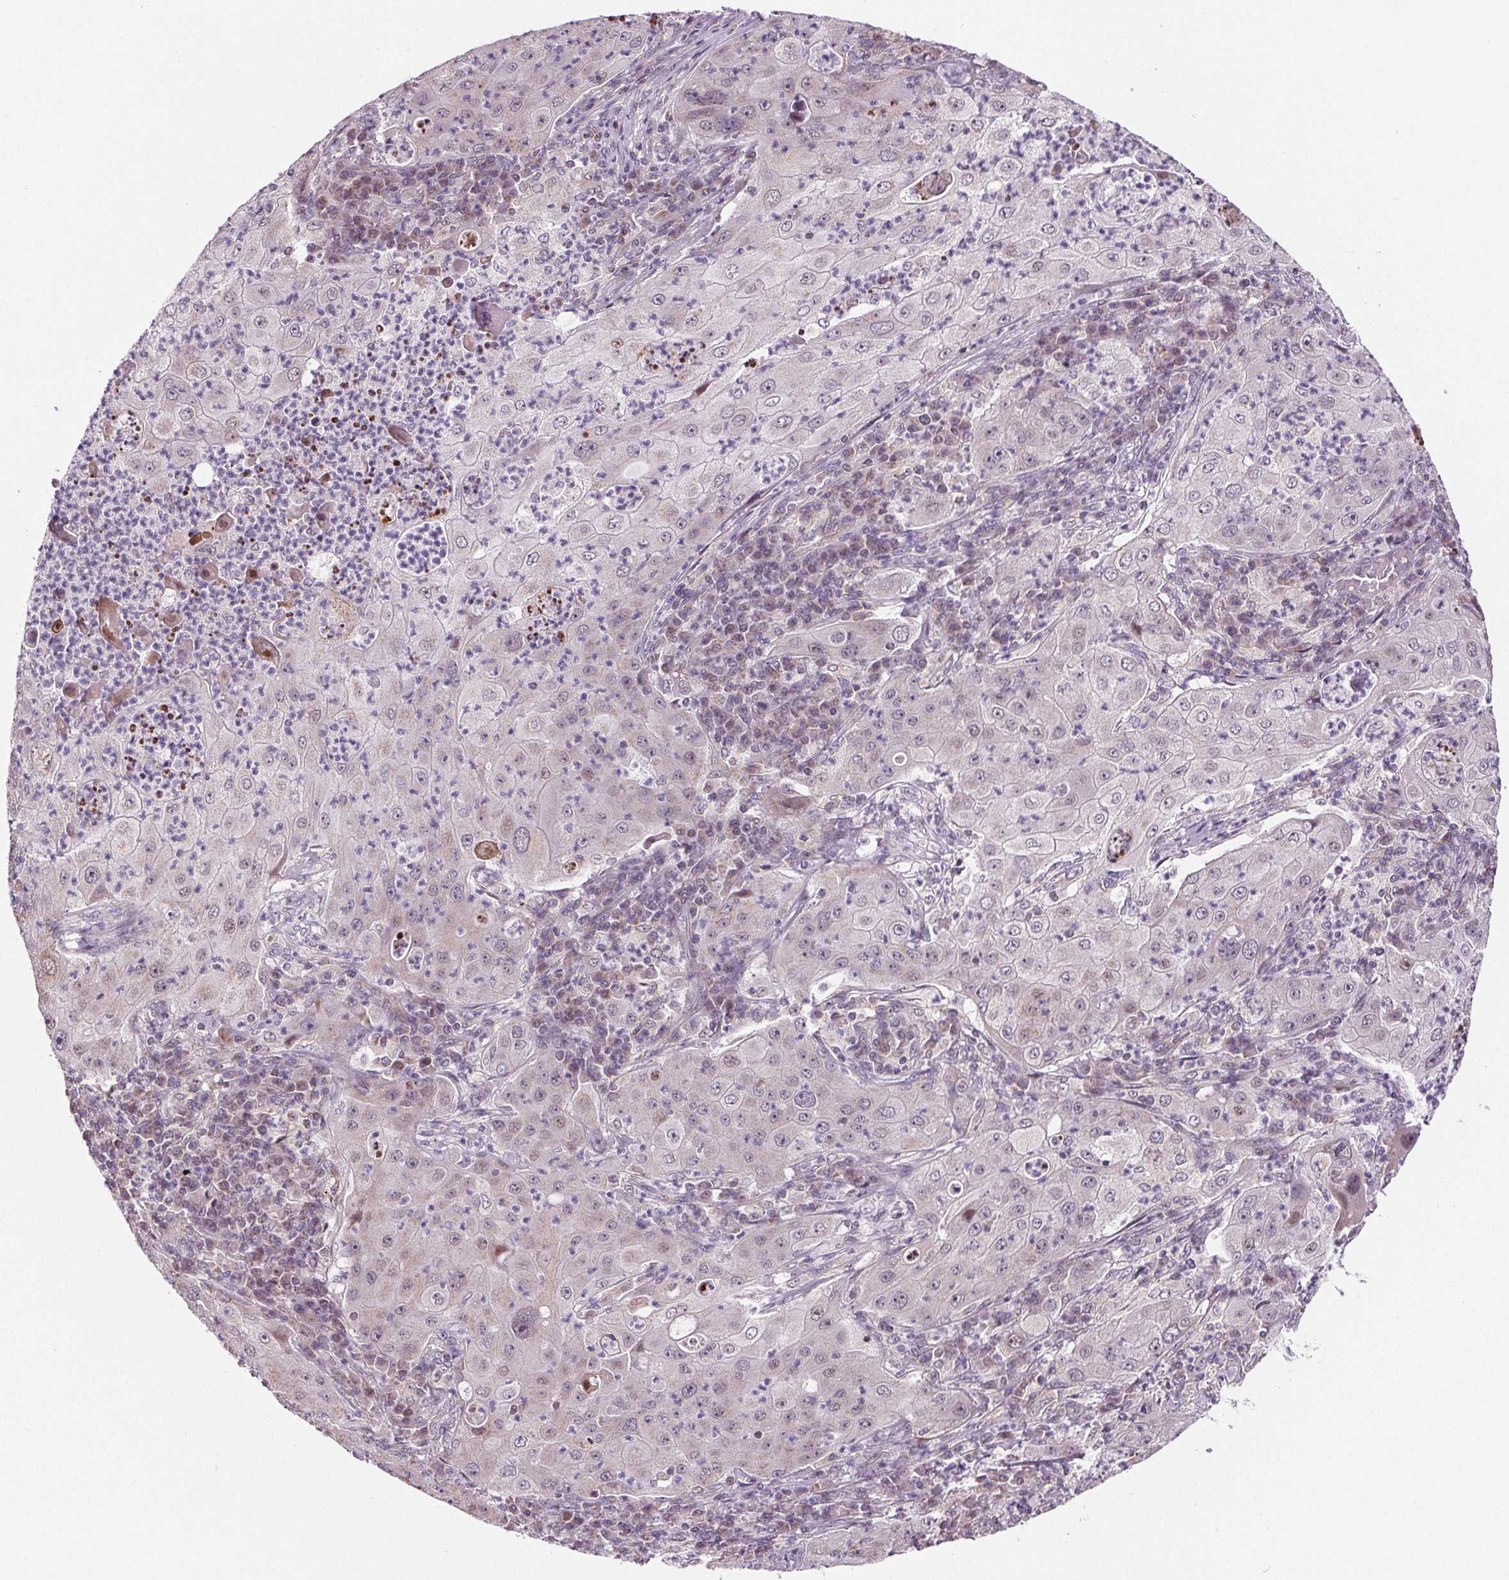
{"staining": {"intensity": "negative", "quantity": "none", "location": "none"}, "tissue": "lung cancer", "cell_type": "Tumor cells", "image_type": "cancer", "snomed": [{"axis": "morphology", "description": "Squamous cell carcinoma, NOS"}, {"axis": "topography", "description": "Lung"}], "caption": "Tumor cells are negative for protein expression in human lung cancer.", "gene": "SUCLA2", "patient": {"sex": "female", "age": 59}}